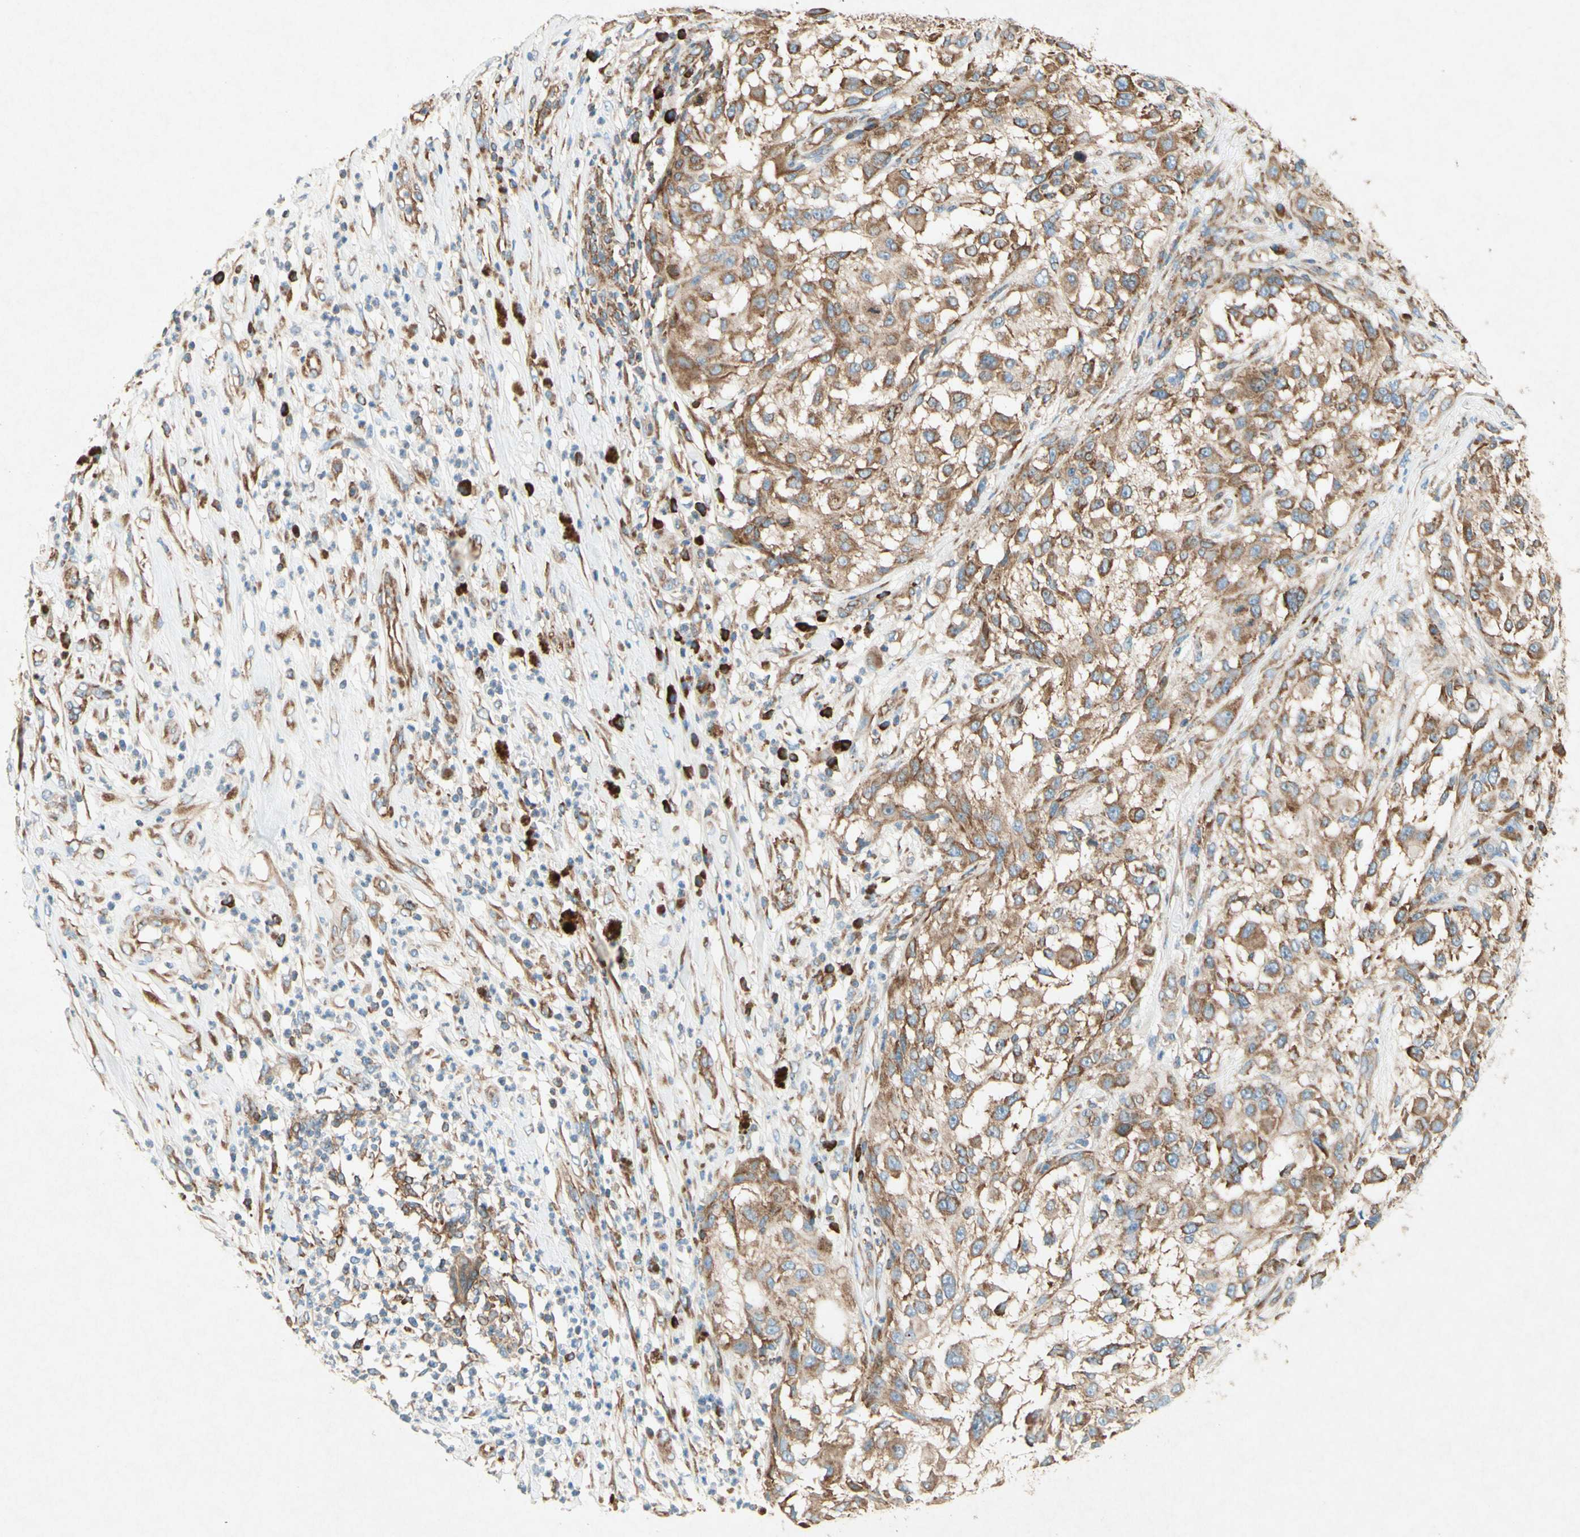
{"staining": {"intensity": "moderate", "quantity": ">75%", "location": "cytoplasmic/membranous"}, "tissue": "melanoma", "cell_type": "Tumor cells", "image_type": "cancer", "snomed": [{"axis": "morphology", "description": "Necrosis, NOS"}, {"axis": "morphology", "description": "Malignant melanoma, NOS"}, {"axis": "topography", "description": "Skin"}], "caption": "An IHC photomicrograph of neoplastic tissue is shown. Protein staining in brown highlights moderate cytoplasmic/membranous positivity in melanoma within tumor cells. (Stains: DAB (3,3'-diaminobenzidine) in brown, nuclei in blue, Microscopy: brightfield microscopy at high magnification).", "gene": "PABPC1", "patient": {"sex": "female", "age": 87}}